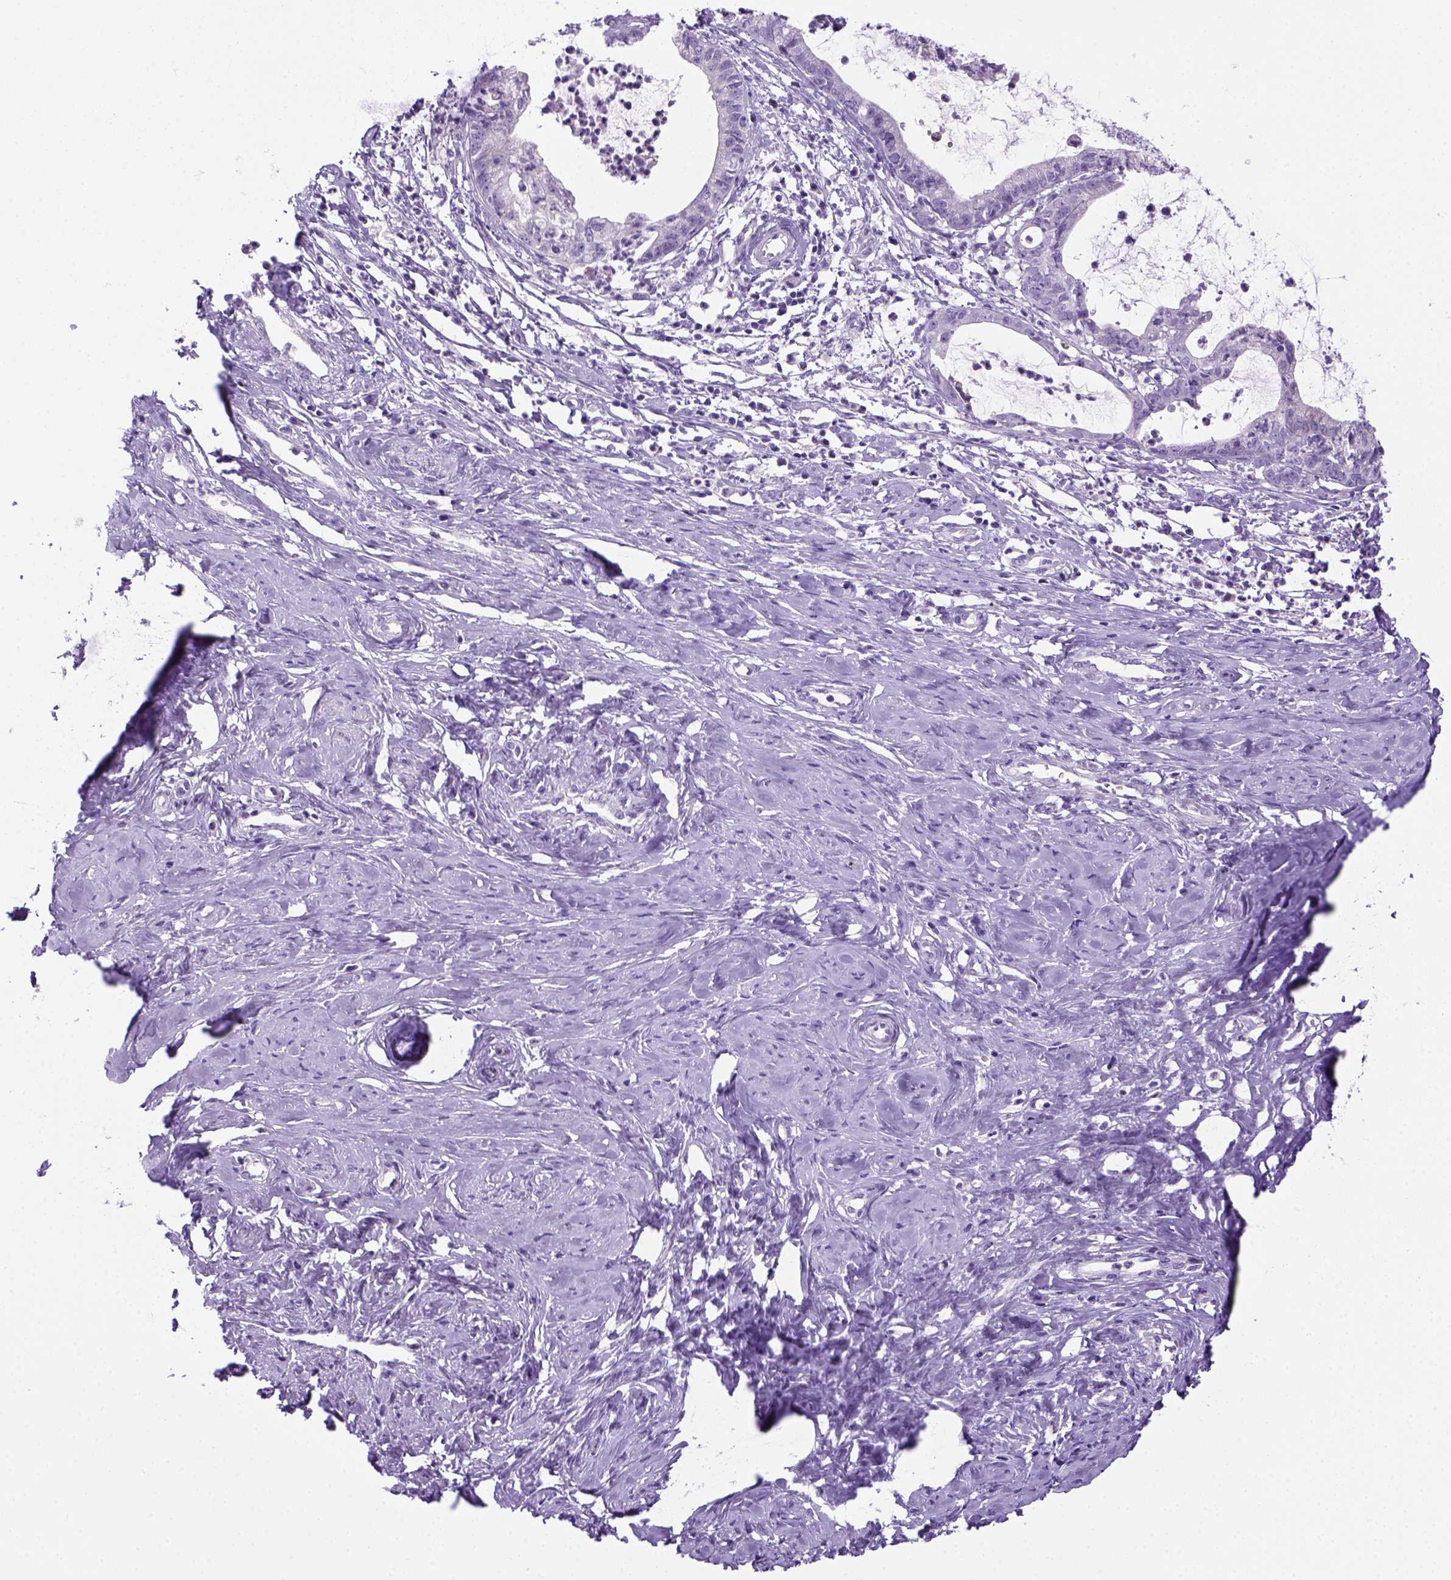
{"staining": {"intensity": "negative", "quantity": "none", "location": "none"}, "tissue": "cervical cancer", "cell_type": "Tumor cells", "image_type": "cancer", "snomed": [{"axis": "morphology", "description": "Normal tissue, NOS"}, {"axis": "morphology", "description": "Adenocarcinoma, NOS"}, {"axis": "topography", "description": "Cervix"}], "caption": "There is no significant expression in tumor cells of cervical adenocarcinoma.", "gene": "DNAH11", "patient": {"sex": "female", "age": 38}}